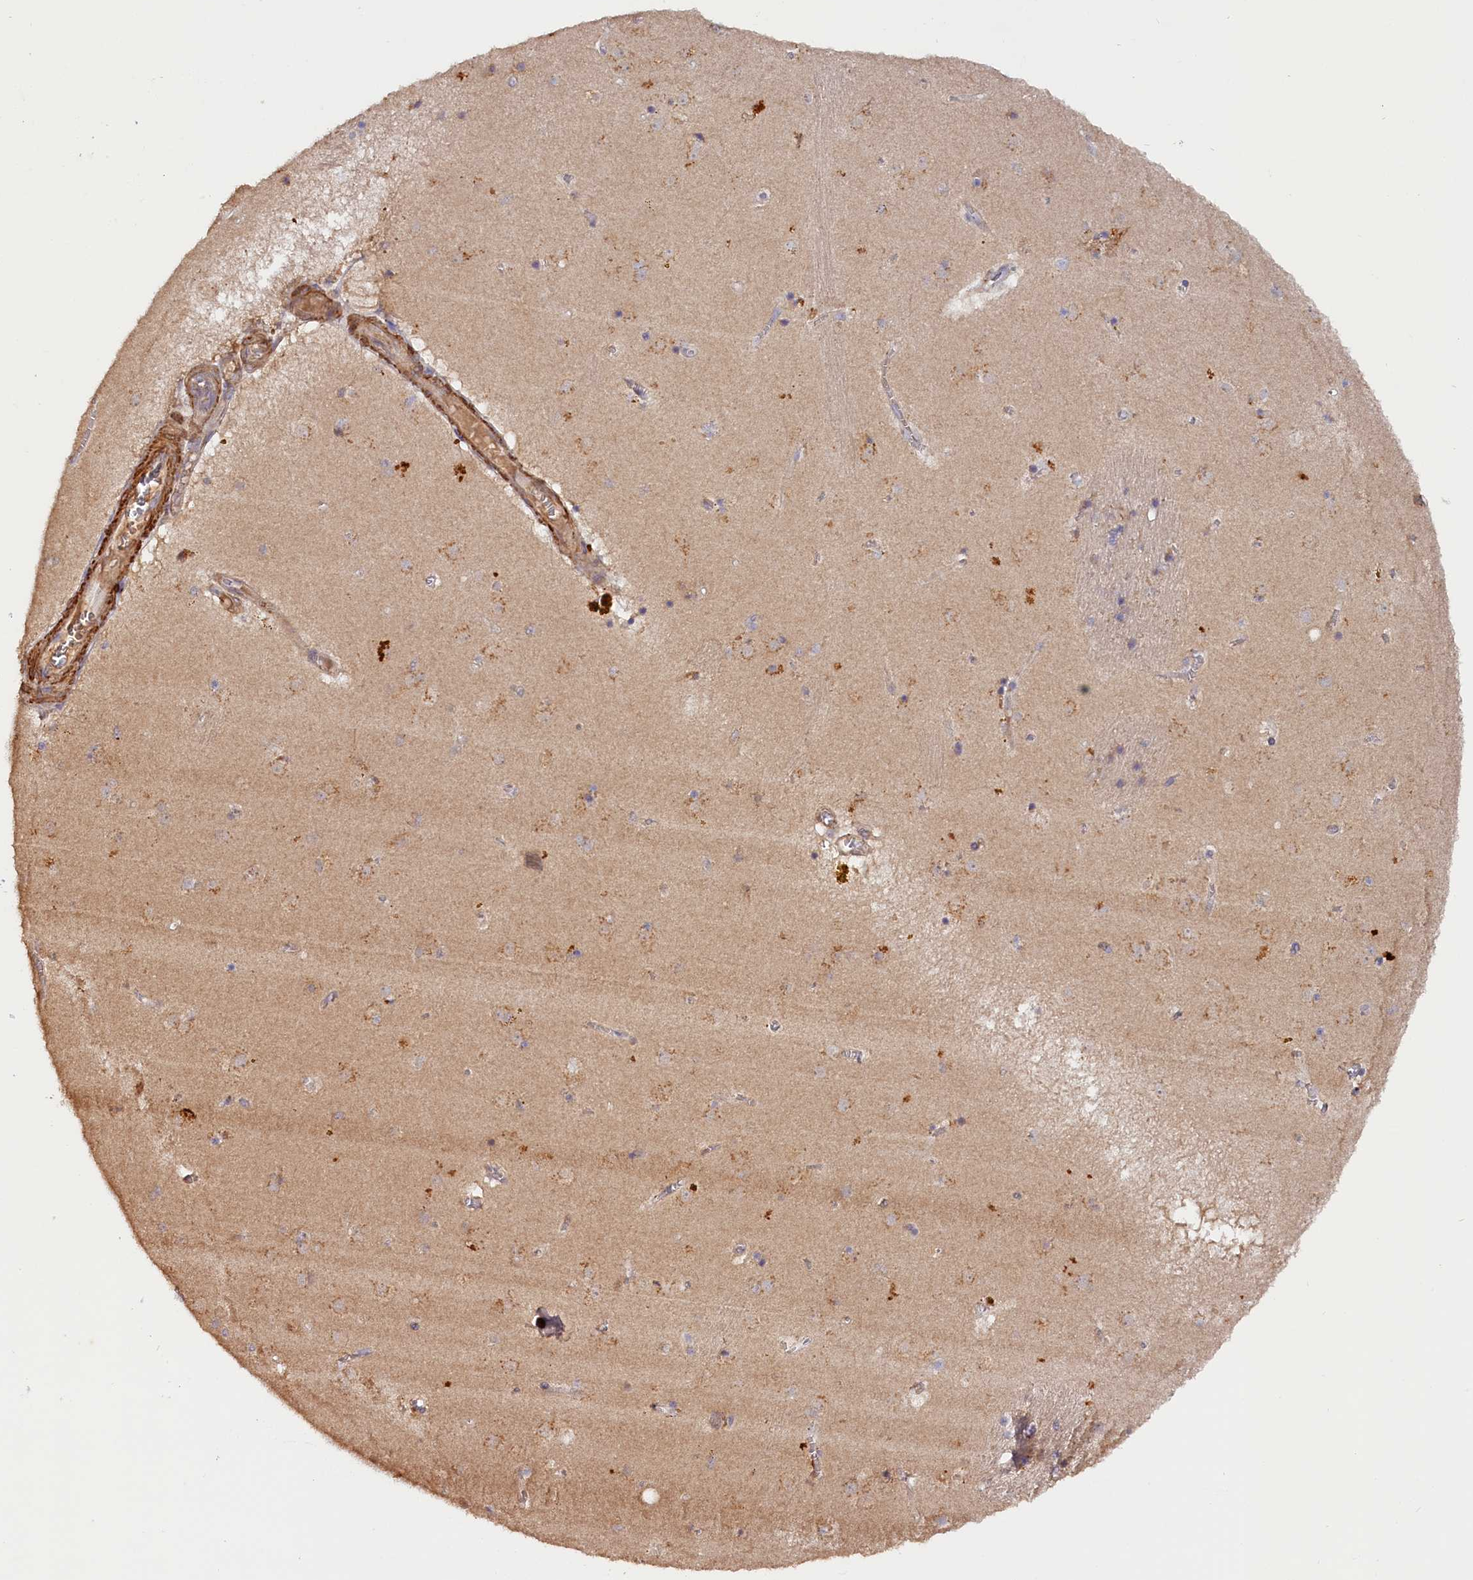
{"staining": {"intensity": "weak", "quantity": "<25%", "location": "cytoplasmic/membranous"}, "tissue": "caudate", "cell_type": "Glial cells", "image_type": "normal", "snomed": [{"axis": "morphology", "description": "Normal tissue, NOS"}, {"axis": "topography", "description": "Lateral ventricle wall"}], "caption": "A high-resolution histopathology image shows immunohistochemistry (IHC) staining of unremarkable caudate, which reveals no significant staining in glial cells. (Stains: DAB (3,3'-diaminobenzidine) immunohistochemistry with hematoxylin counter stain, Microscopy: brightfield microscopy at high magnification).", "gene": "TANGO6", "patient": {"sex": "male", "age": 70}}